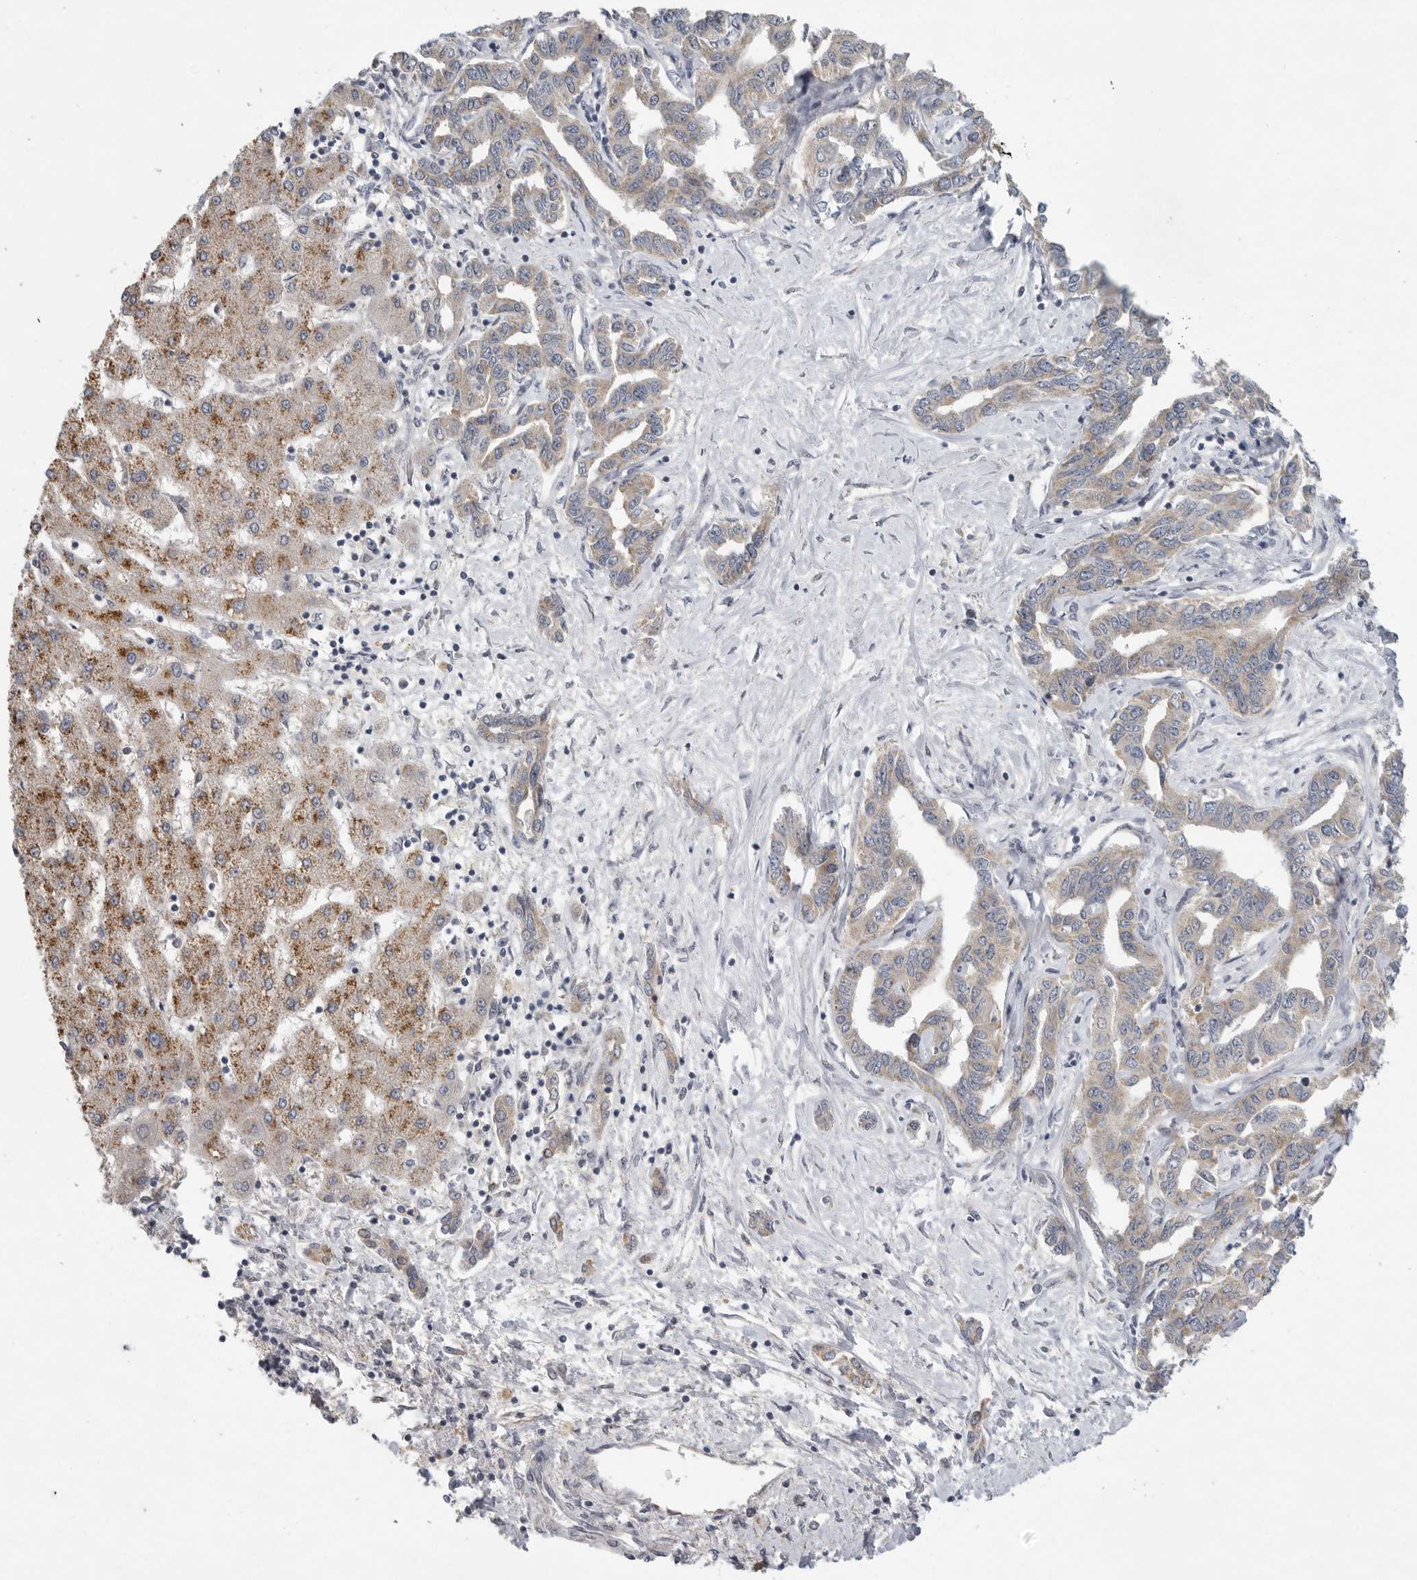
{"staining": {"intensity": "weak", "quantity": ">75%", "location": "cytoplasmic/membranous"}, "tissue": "liver cancer", "cell_type": "Tumor cells", "image_type": "cancer", "snomed": [{"axis": "morphology", "description": "Cholangiocarcinoma"}, {"axis": "topography", "description": "Liver"}], "caption": "DAB (3,3'-diaminobenzidine) immunohistochemical staining of liver cholangiocarcinoma displays weak cytoplasmic/membranous protein expression in about >75% of tumor cells.", "gene": "FBXO43", "patient": {"sex": "male", "age": 59}}